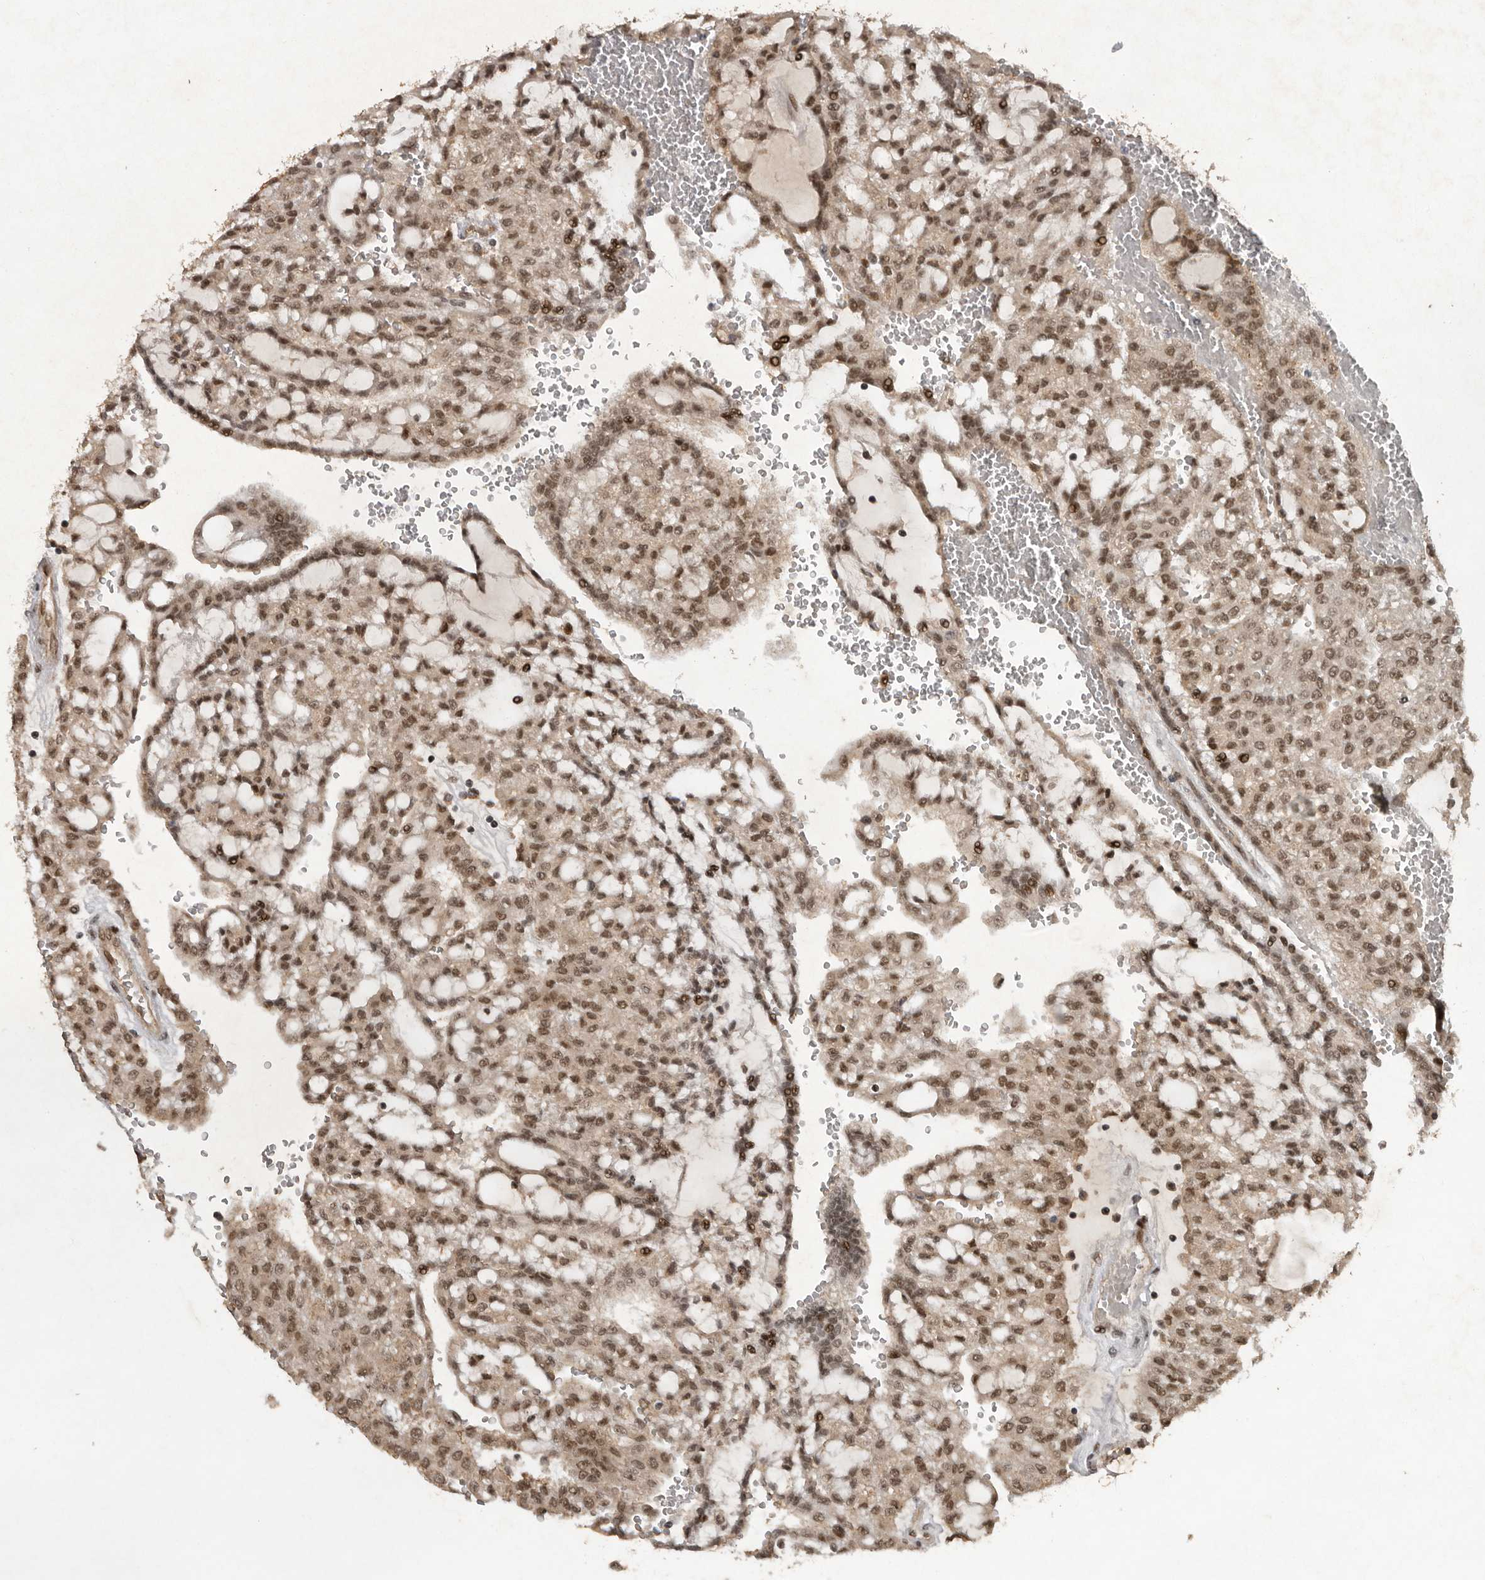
{"staining": {"intensity": "moderate", "quantity": ">75%", "location": "cytoplasmic/membranous,nuclear"}, "tissue": "renal cancer", "cell_type": "Tumor cells", "image_type": "cancer", "snomed": [{"axis": "morphology", "description": "Adenocarcinoma, NOS"}, {"axis": "topography", "description": "Kidney"}], "caption": "This is a micrograph of IHC staining of adenocarcinoma (renal), which shows moderate expression in the cytoplasmic/membranous and nuclear of tumor cells.", "gene": "CDC27", "patient": {"sex": "male", "age": 63}}